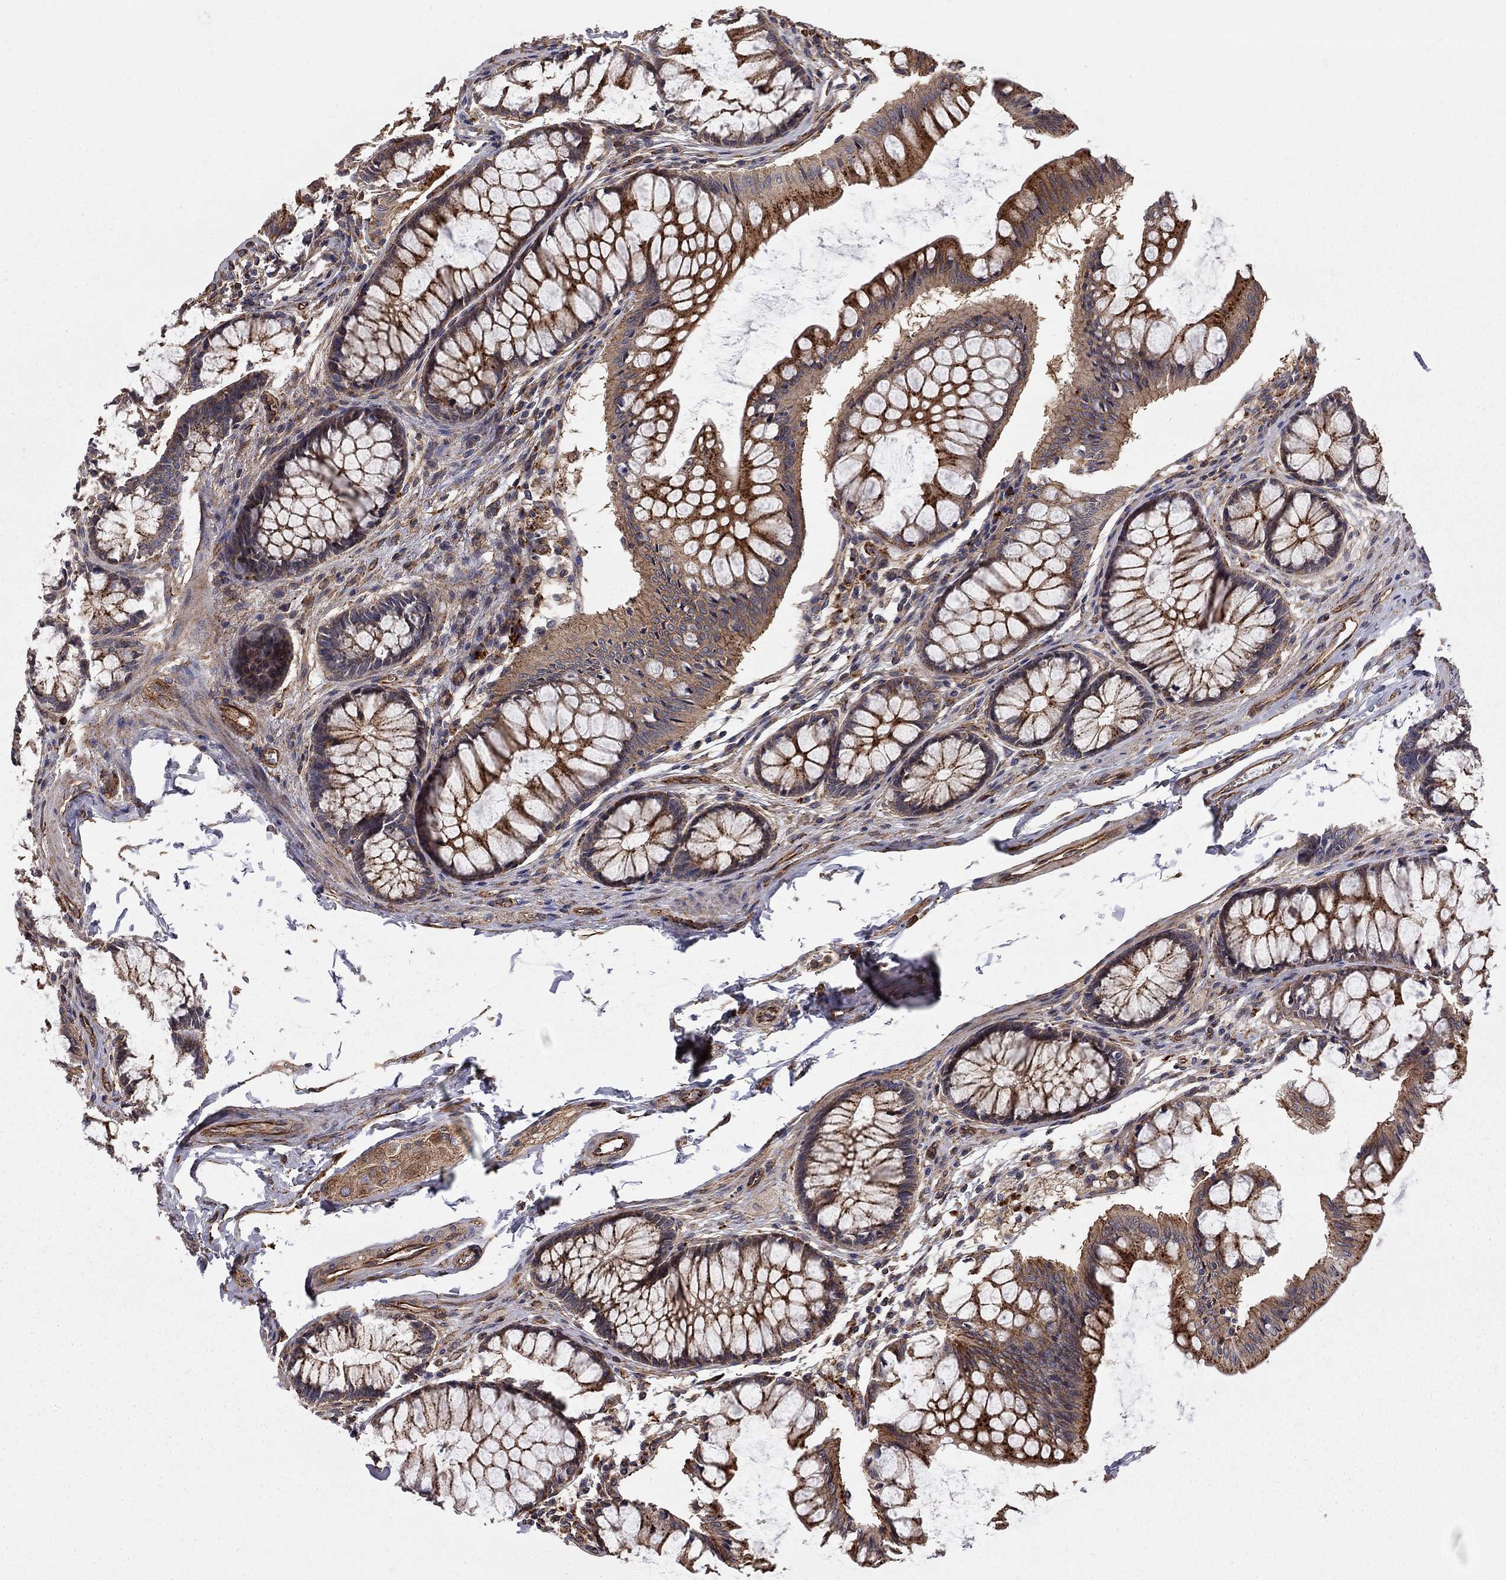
{"staining": {"intensity": "strong", "quantity": ">75%", "location": "cytoplasmic/membranous"}, "tissue": "colon", "cell_type": "Endothelial cells", "image_type": "normal", "snomed": [{"axis": "morphology", "description": "Normal tissue, NOS"}, {"axis": "topography", "description": "Colon"}], "caption": "High-power microscopy captured an IHC micrograph of benign colon, revealing strong cytoplasmic/membranous positivity in about >75% of endothelial cells.", "gene": "RASEF", "patient": {"sex": "female", "age": 65}}